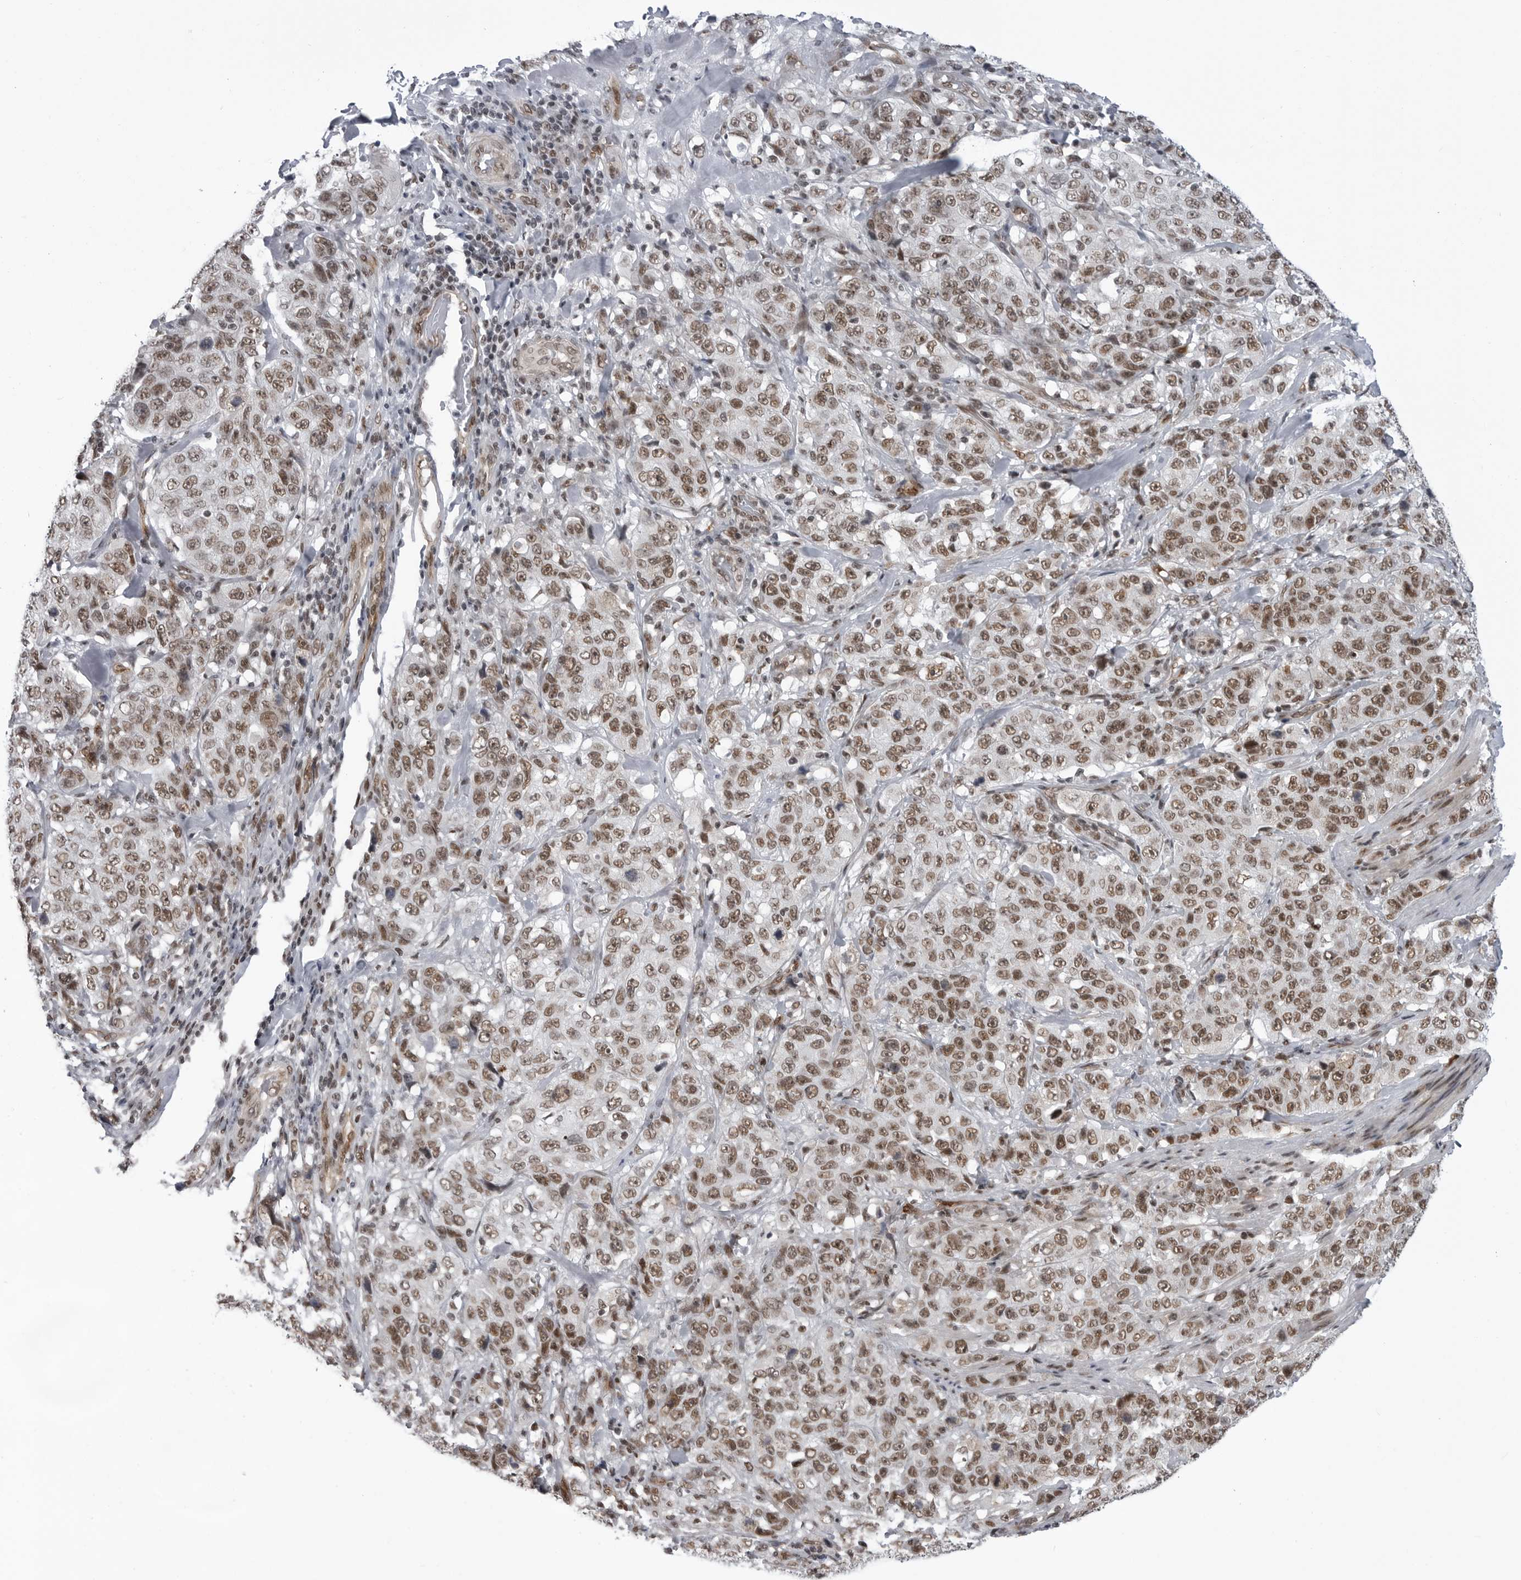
{"staining": {"intensity": "moderate", "quantity": ">75%", "location": "nuclear"}, "tissue": "stomach cancer", "cell_type": "Tumor cells", "image_type": "cancer", "snomed": [{"axis": "morphology", "description": "Adenocarcinoma, NOS"}, {"axis": "topography", "description": "Stomach"}], "caption": "Approximately >75% of tumor cells in human adenocarcinoma (stomach) display moderate nuclear protein staining as visualized by brown immunohistochemical staining.", "gene": "RNF26", "patient": {"sex": "male", "age": 48}}